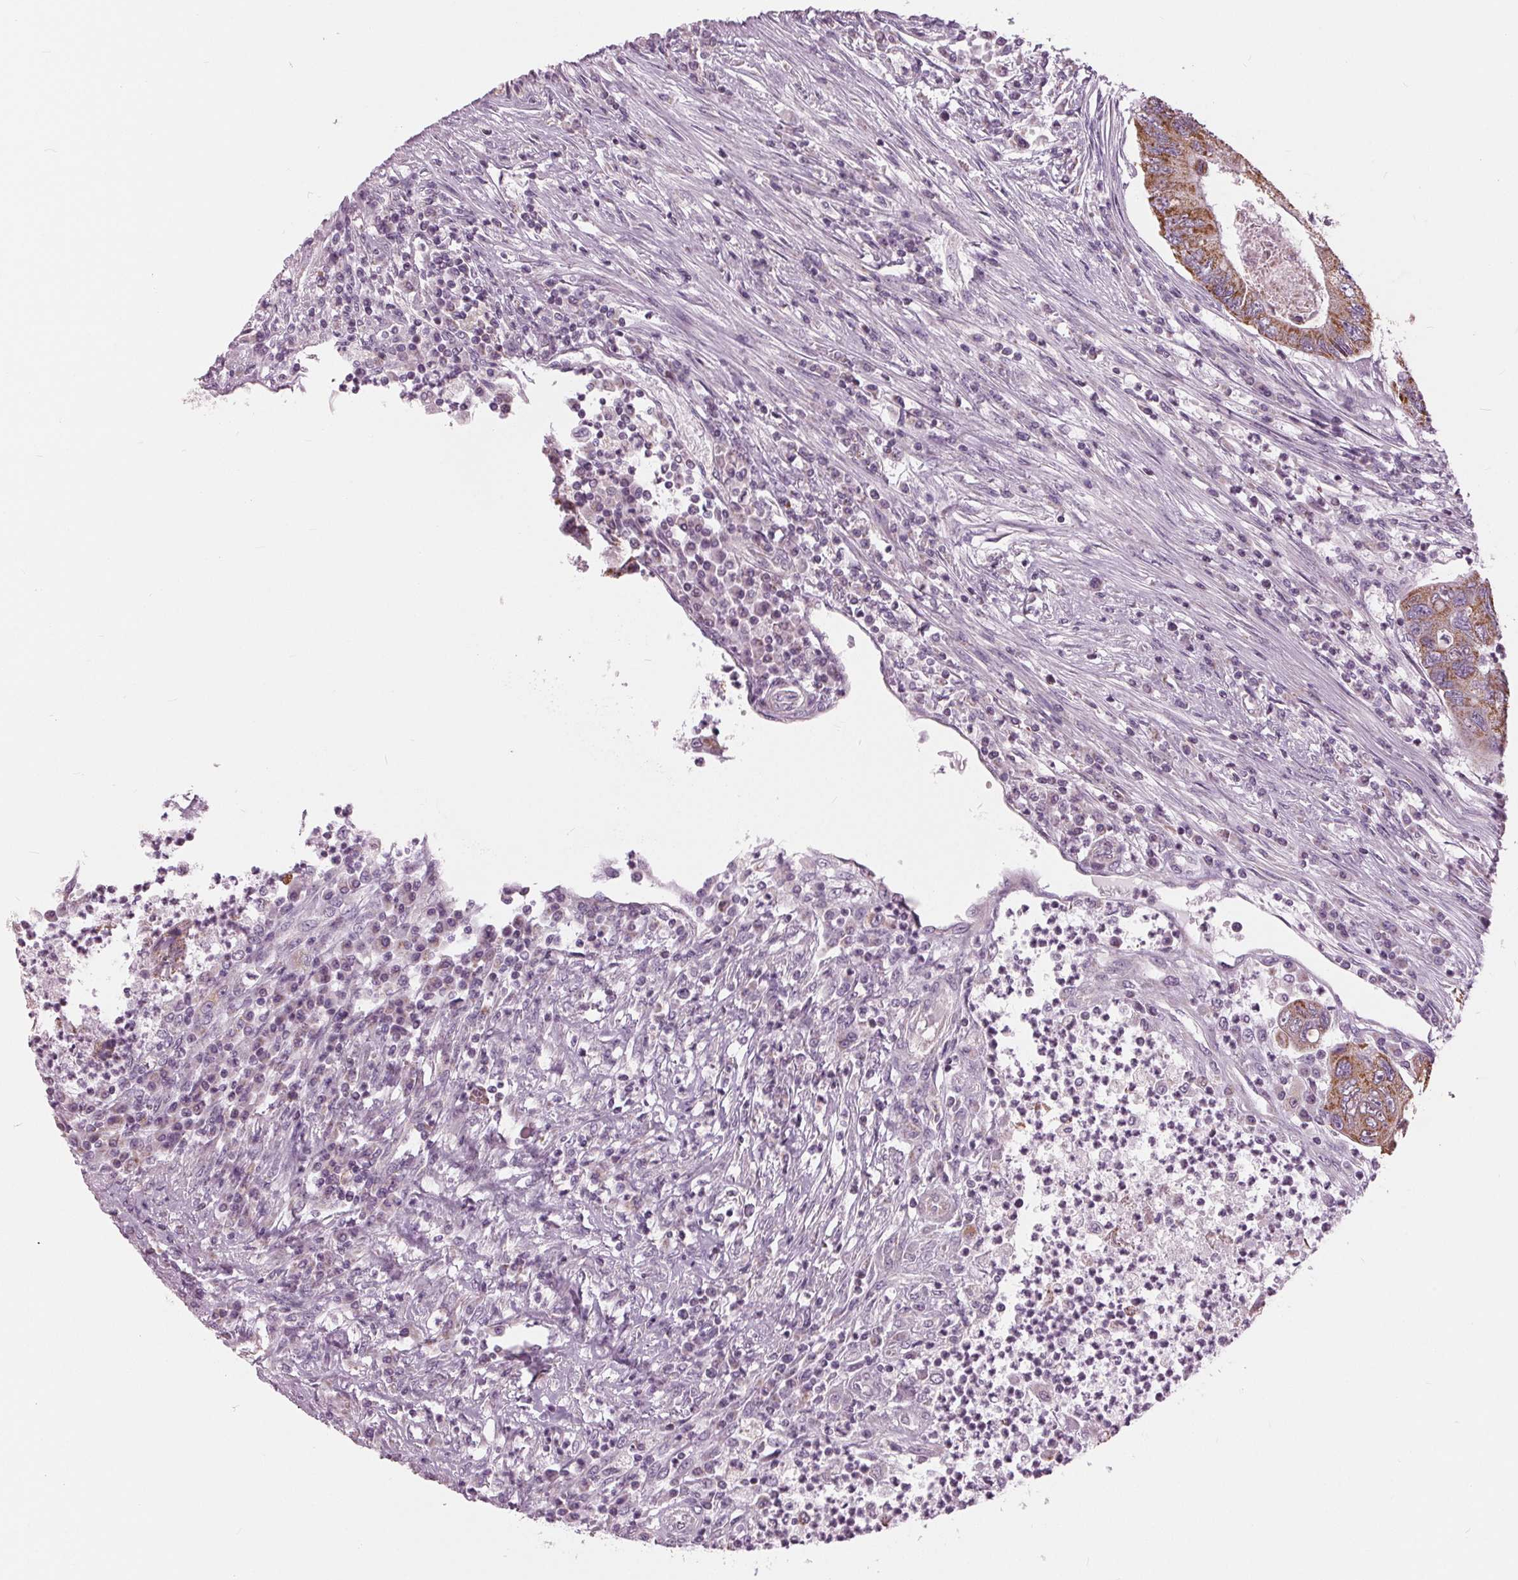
{"staining": {"intensity": "moderate", "quantity": ">75%", "location": "cytoplasmic/membranous"}, "tissue": "colorectal cancer", "cell_type": "Tumor cells", "image_type": "cancer", "snomed": [{"axis": "morphology", "description": "Adenocarcinoma, NOS"}, {"axis": "topography", "description": "Colon"}], "caption": "Immunohistochemical staining of human colorectal cancer shows medium levels of moderate cytoplasmic/membranous protein expression in about >75% of tumor cells. (Stains: DAB (3,3'-diaminobenzidine) in brown, nuclei in blue, Microscopy: brightfield microscopy at high magnification).", "gene": "SAMD4A", "patient": {"sex": "female", "age": 67}}